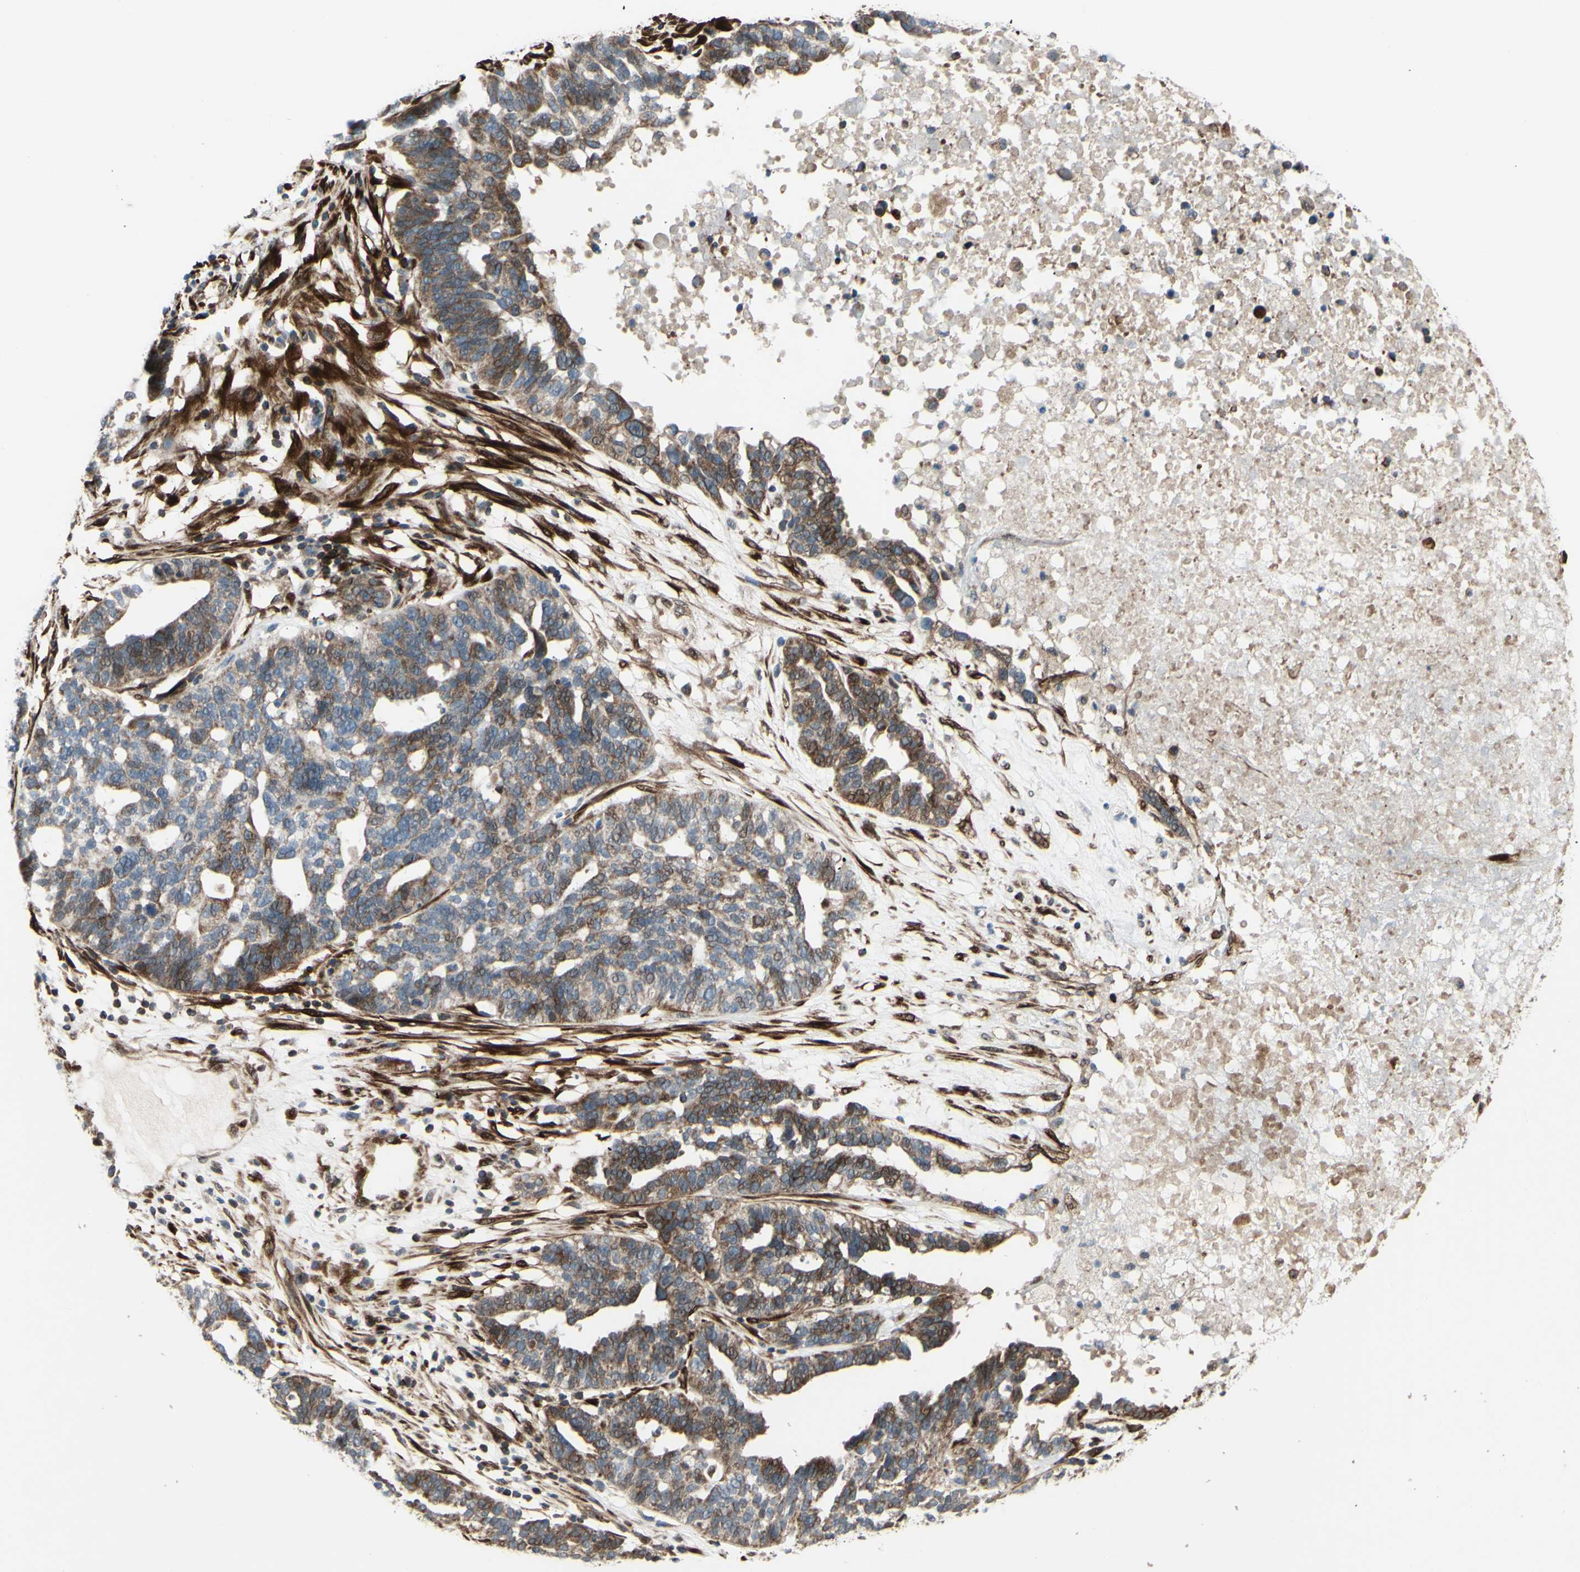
{"staining": {"intensity": "moderate", "quantity": ">75%", "location": "cytoplasmic/membranous"}, "tissue": "ovarian cancer", "cell_type": "Tumor cells", "image_type": "cancer", "snomed": [{"axis": "morphology", "description": "Cystadenocarcinoma, serous, NOS"}, {"axis": "topography", "description": "Ovary"}], "caption": "A brown stain shows moderate cytoplasmic/membranous expression of a protein in human ovarian serous cystadenocarcinoma tumor cells.", "gene": "PRAF2", "patient": {"sex": "female", "age": 59}}